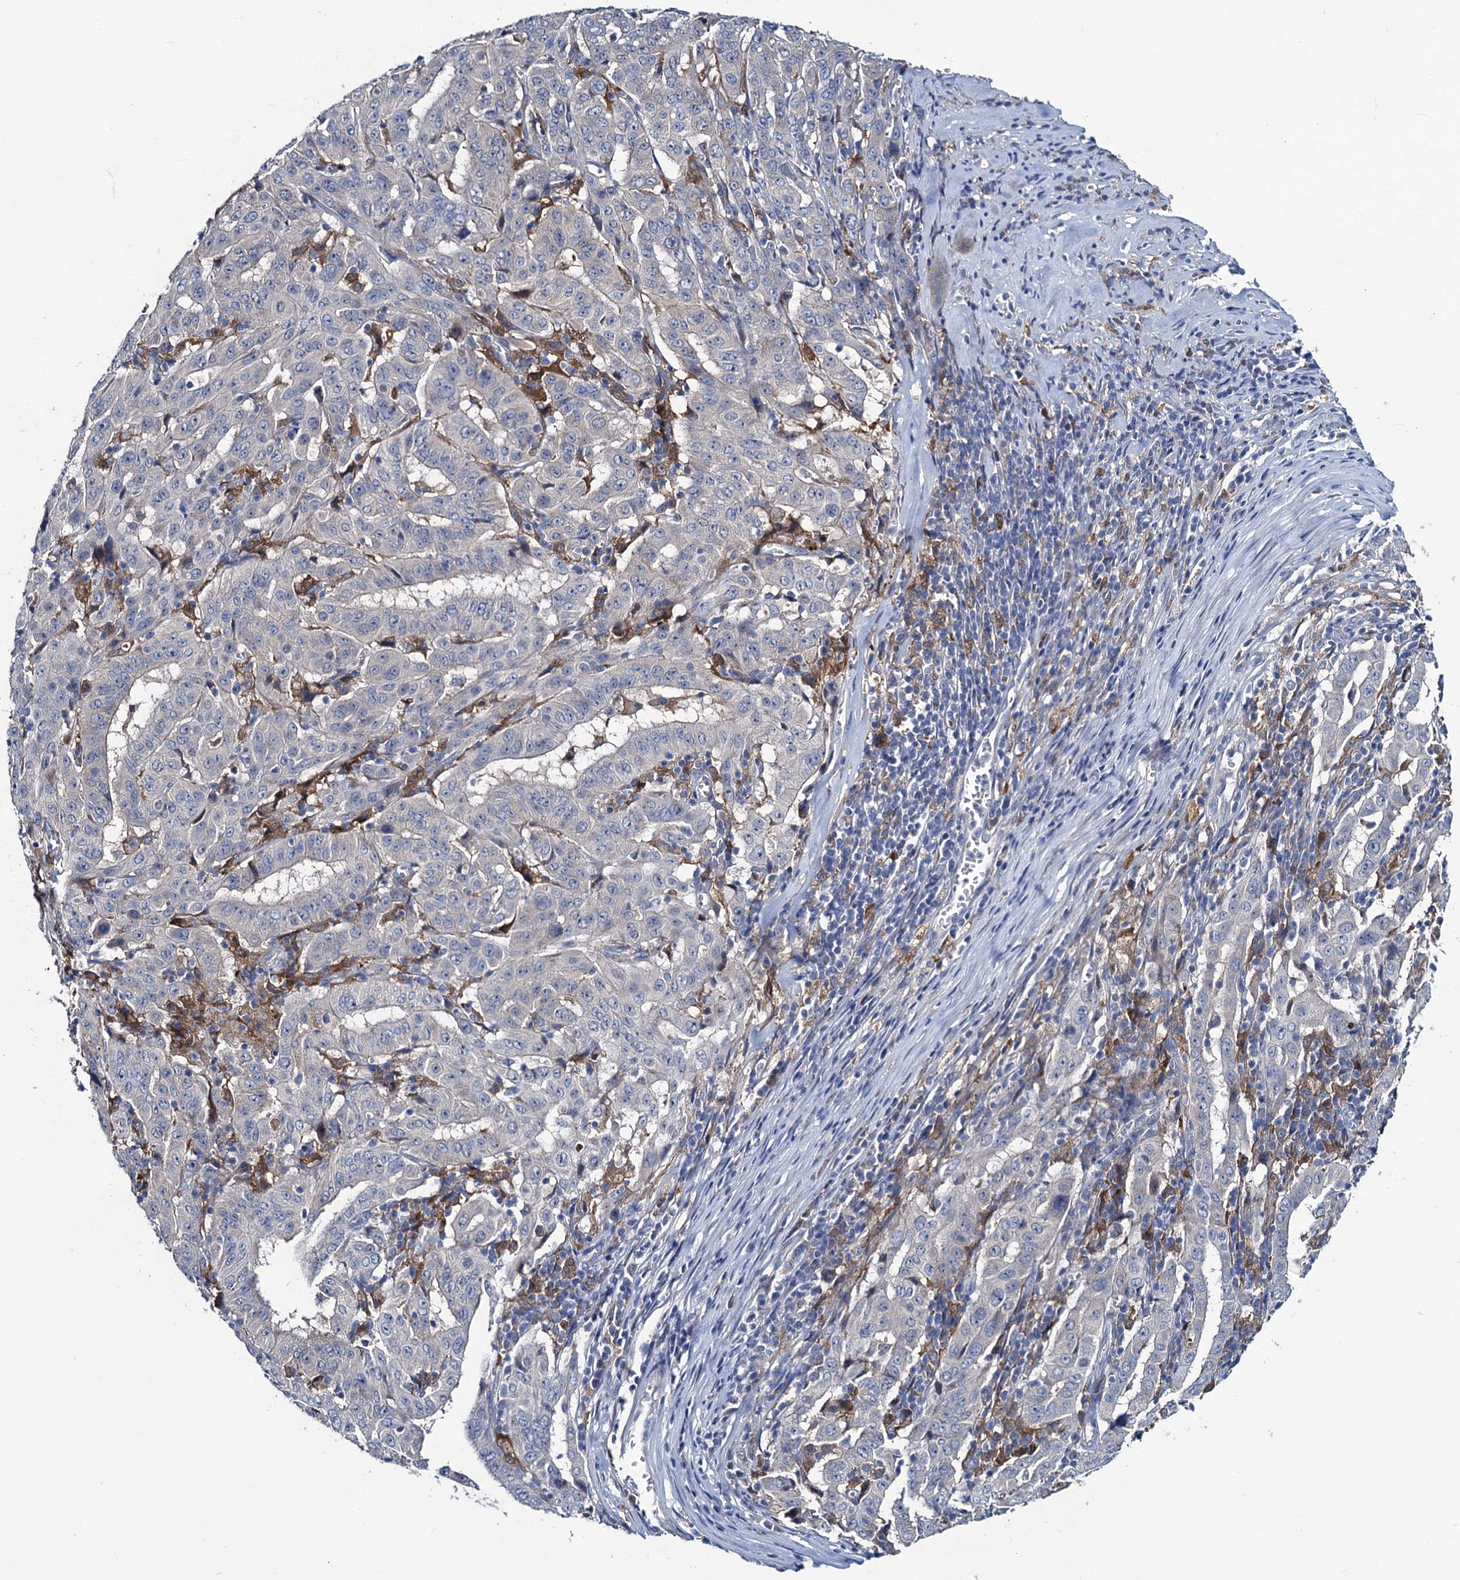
{"staining": {"intensity": "negative", "quantity": "none", "location": "none"}, "tissue": "pancreatic cancer", "cell_type": "Tumor cells", "image_type": "cancer", "snomed": [{"axis": "morphology", "description": "Adenocarcinoma, NOS"}, {"axis": "topography", "description": "Pancreas"}], "caption": "An IHC micrograph of pancreatic cancer (adenocarcinoma) is shown. There is no staining in tumor cells of pancreatic cancer (adenocarcinoma).", "gene": "RTKN2", "patient": {"sex": "male", "age": 63}}